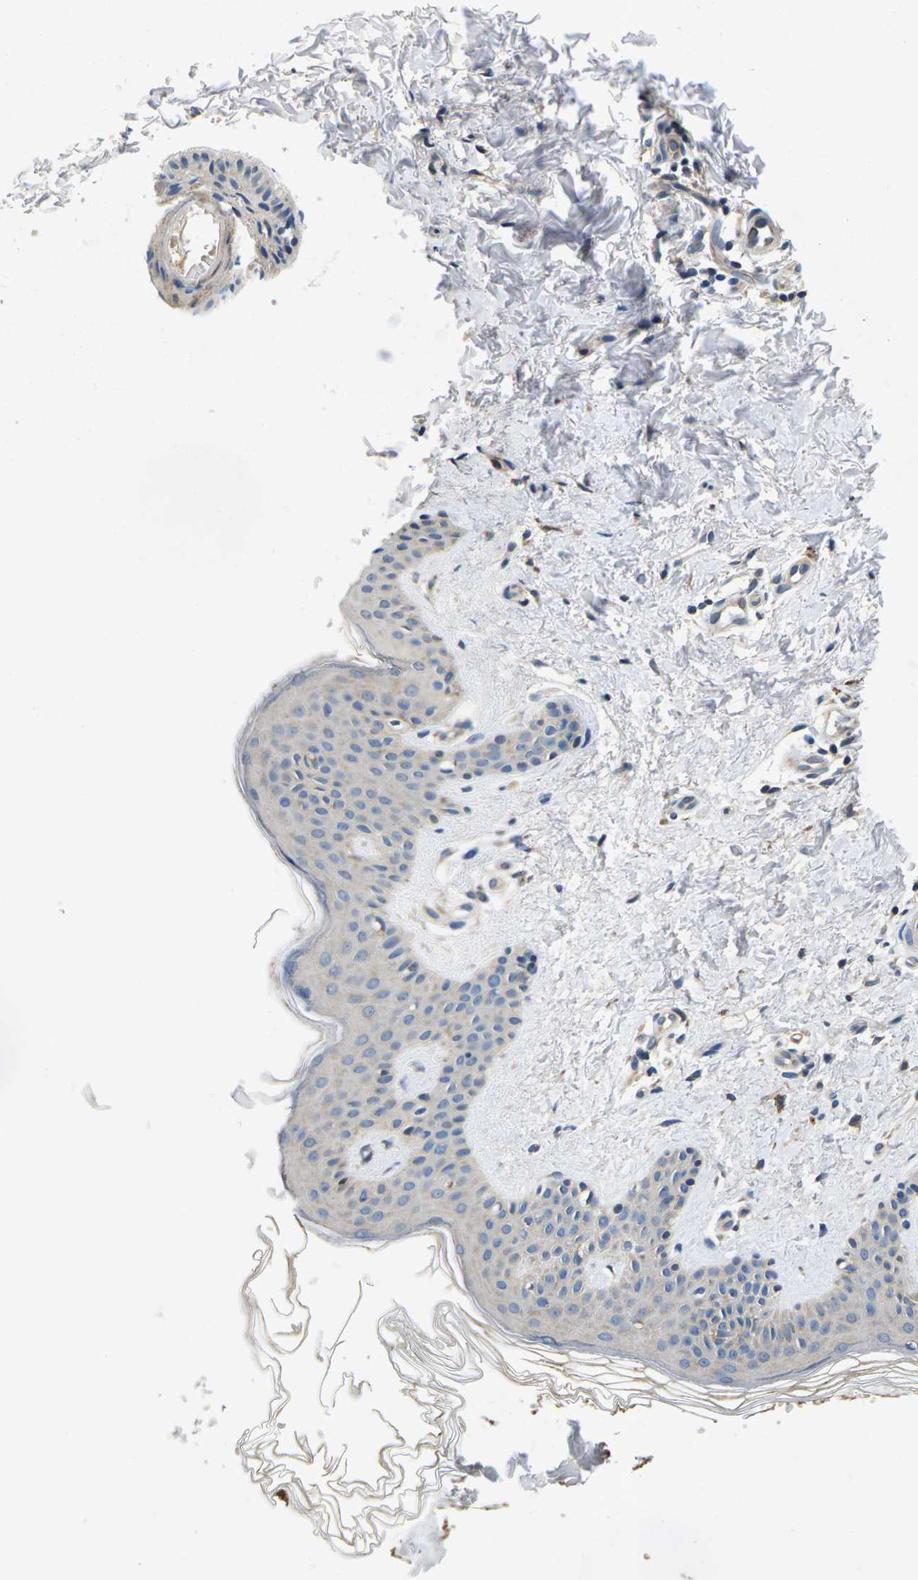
{"staining": {"intensity": "negative", "quantity": "none", "location": "none"}, "tissue": "skin", "cell_type": "Fibroblasts", "image_type": "normal", "snomed": [{"axis": "morphology", "description": "Normal tissue, NOS"}, {"axis": "topography", "description": "Skin"}], "caption": "Immunohistochemical staining of unremarkable human skin shows no significant staining in fibroblasts.", "gene": "ERGIC3", "patient": {"sex": "male", "age": 40}}